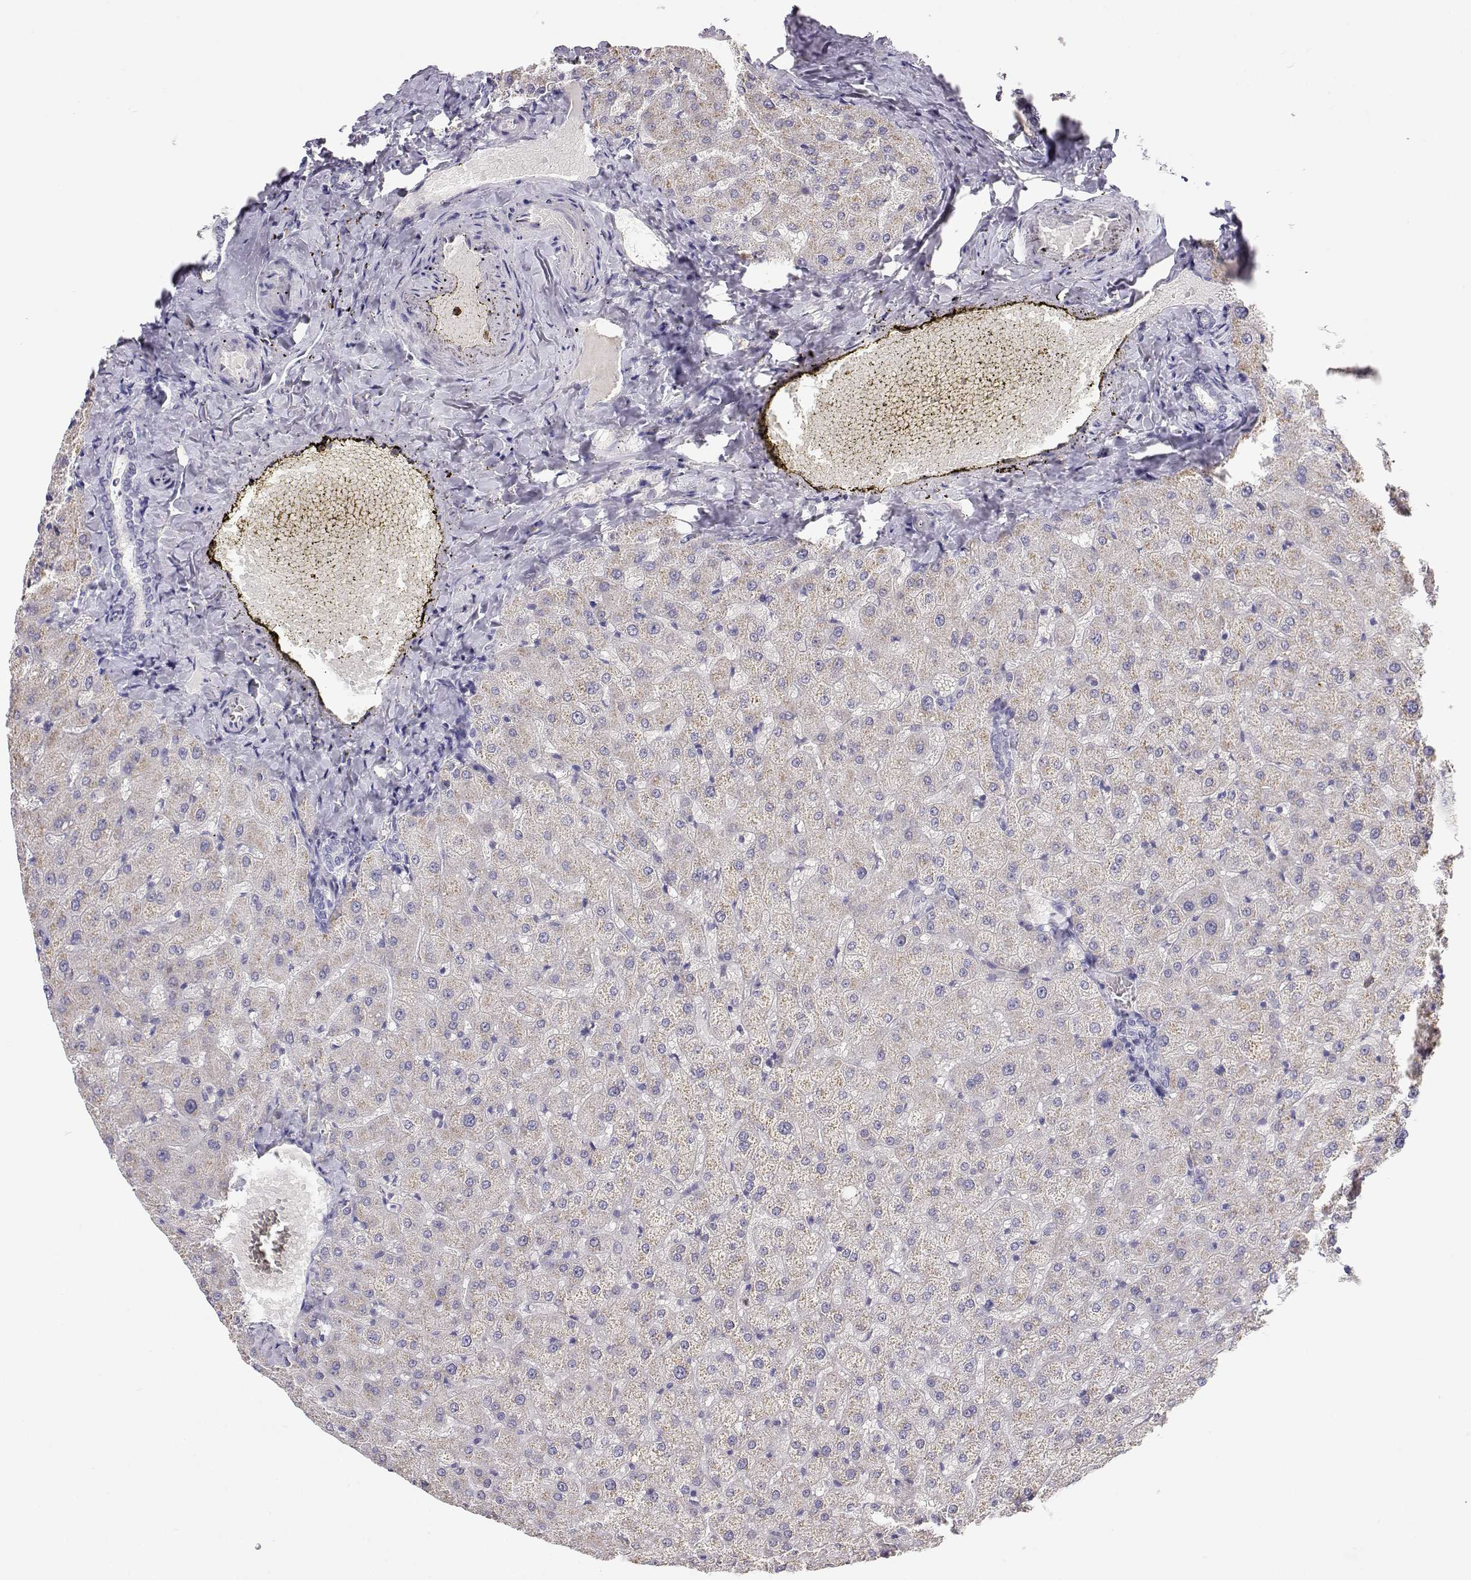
{"staining": {"intensity": "negative", "quantity": "none", "location": "none"}, "tissue": "liver", "cell_type": "Cholangiocytes", "image_type": "normal", "snomed": [{"axis": "morphology", "description": "Normal tissue, NOS"}, {"axis": "topography", "description": "Liver"}], "caption": "Cholangiocytes show no significant protein positivity in normal liver.", "gene": "CDHR1", "patient": {"sex": "female", "age": 50}}